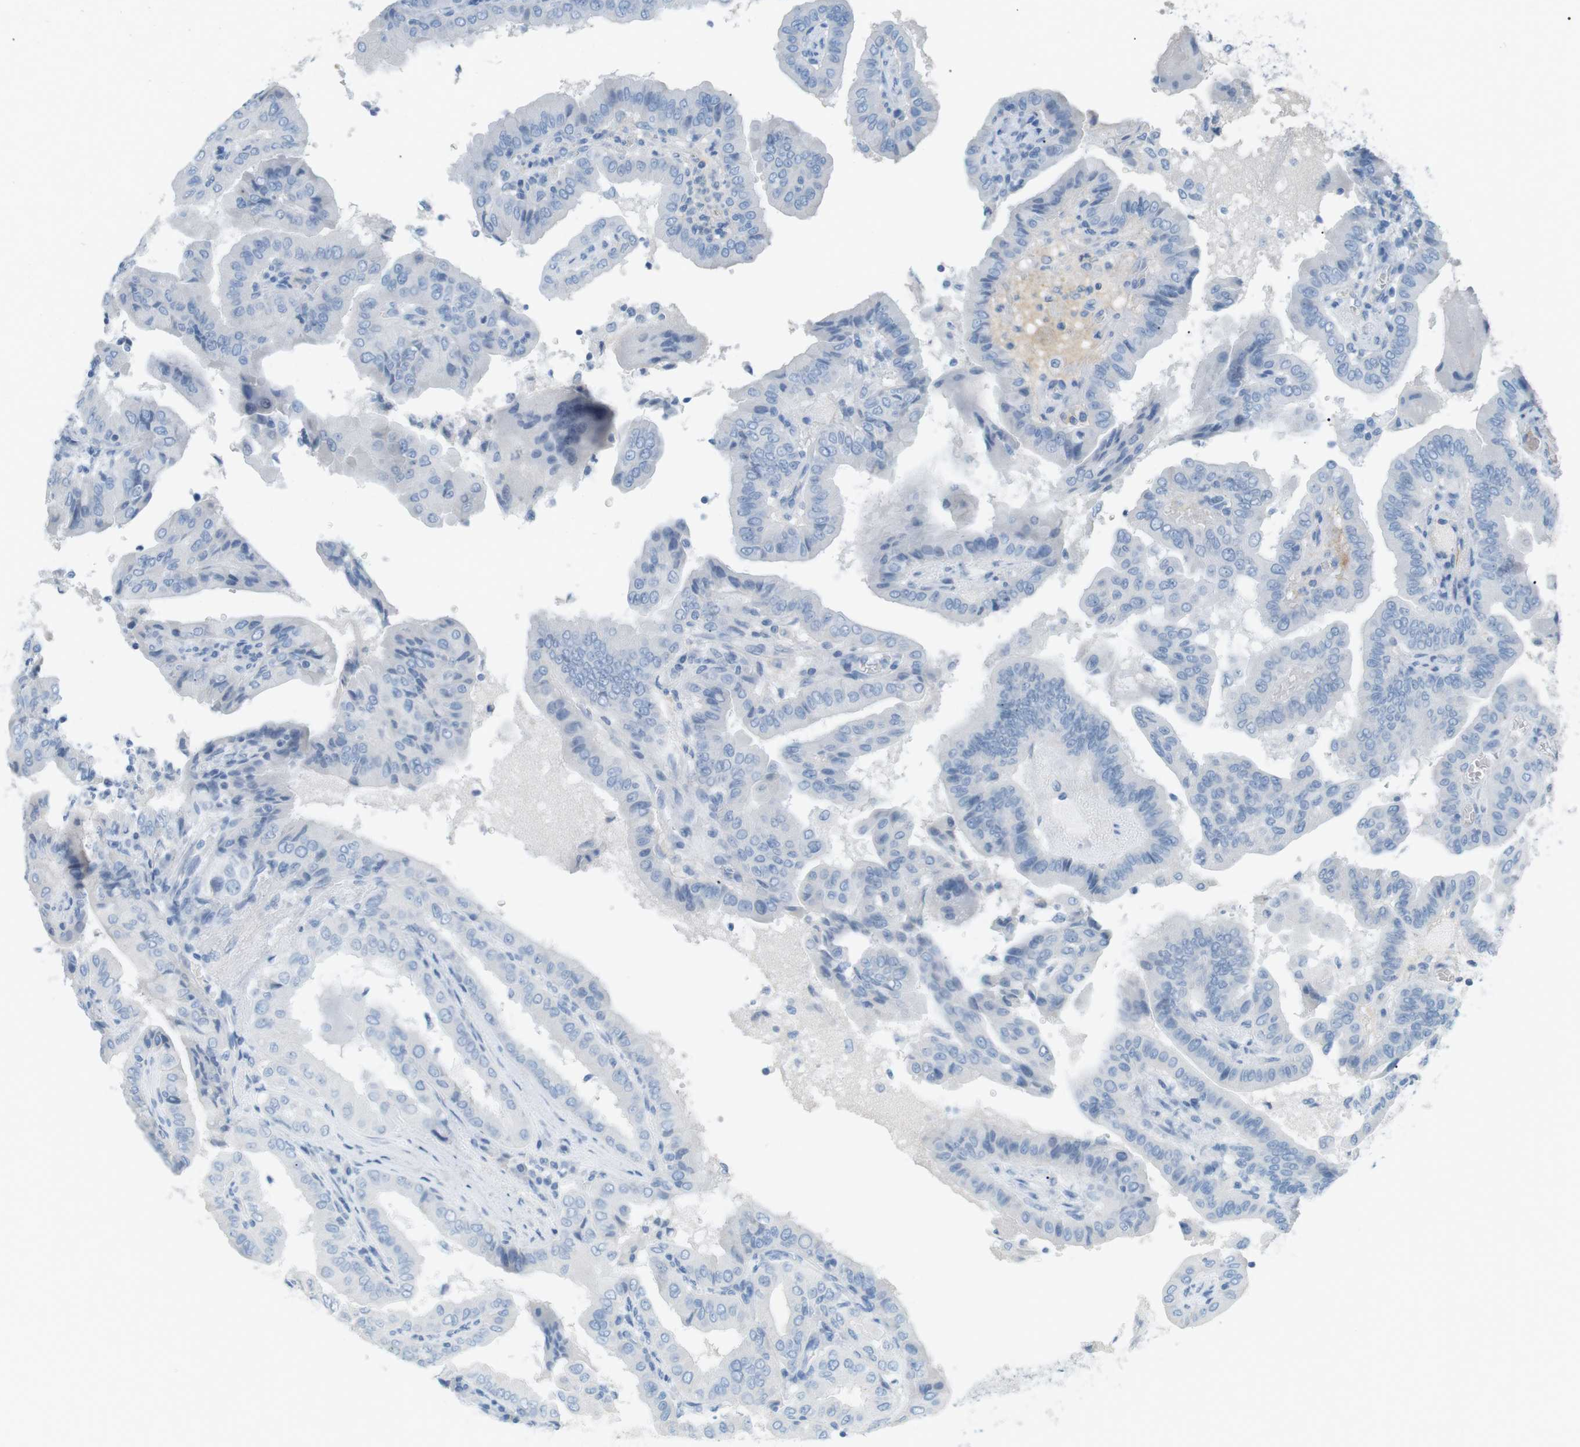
{"staining": {"intensity": "negative", "quantity": "none", "location": "none"}, "tissue": "thyroid cancer", "cell_type": "Tumor cells", "image_type": "cancer", "snomed": [{"axis": "morphology", "description": "Papillary adenocarcinoma, NOS"}, {"axis": "topography", "description": "Thyroid gland"}], "caption": "A histopathology image of human thyroid papillary adenocarcinoma is negative for staining in tumor cells.", "gene": "AZGP1", "patient": {"sex": "male", "age": 33}}